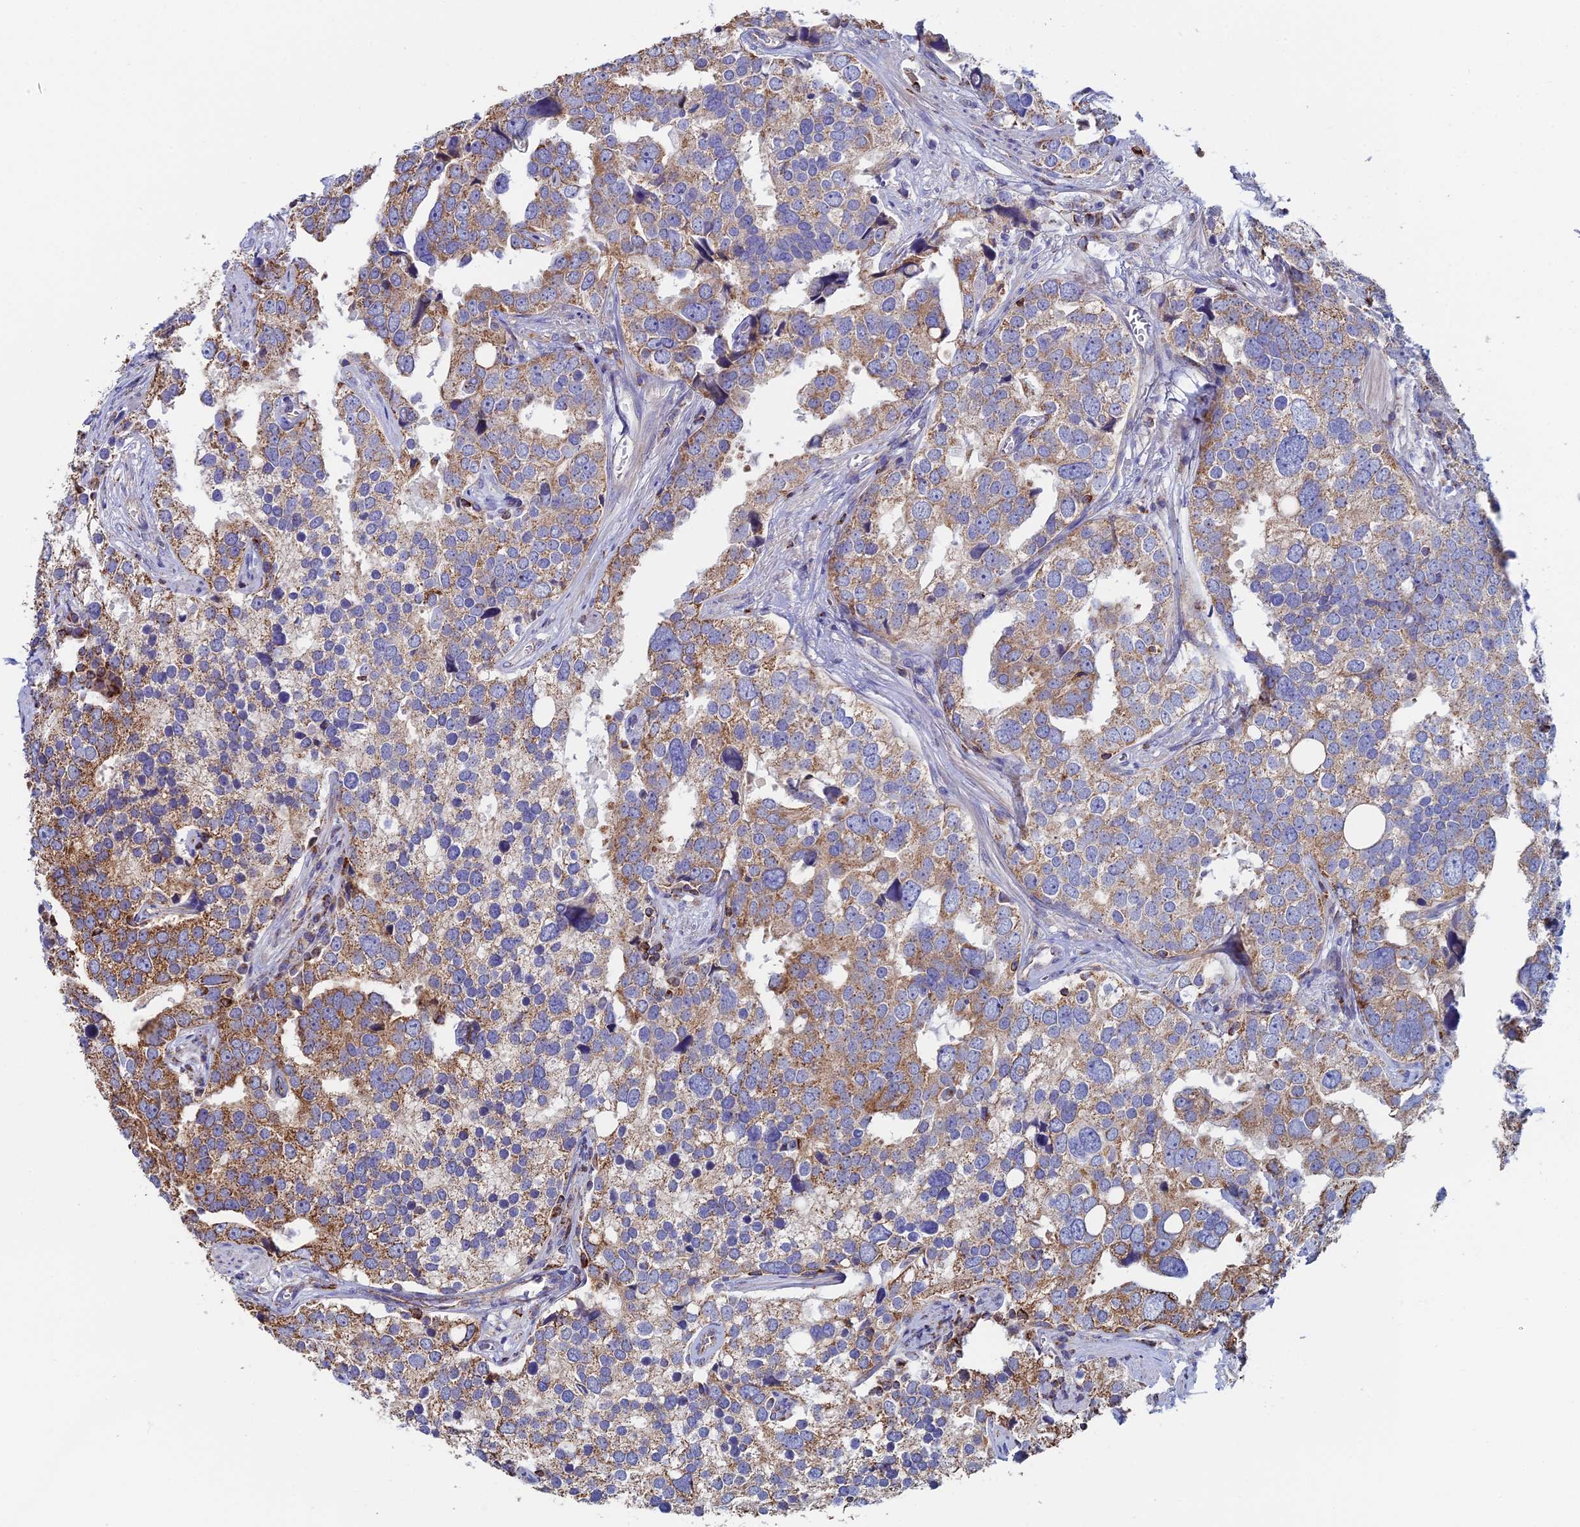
{"staining": {"intensity": "moderate", "quantity": ">75%", "location": "cytoplasmic/membranous"}, "tissue": "prostate cancer", "cell_type": "Tumor cells", "image_type": "cancer", "snomed": [{"axis": "morphology", "description": "Adenocarcinoma, High grade"}, {"axis": "topography", "description": "Prostate"}], "caption": "Prostate cancer stained with a brown dye shows moderate cytoplasmic/membranous positive staining in approximately >75% of tumor cells.", "gene": "SPOCK2", "patient": {"sex": "male", "age": 71}}